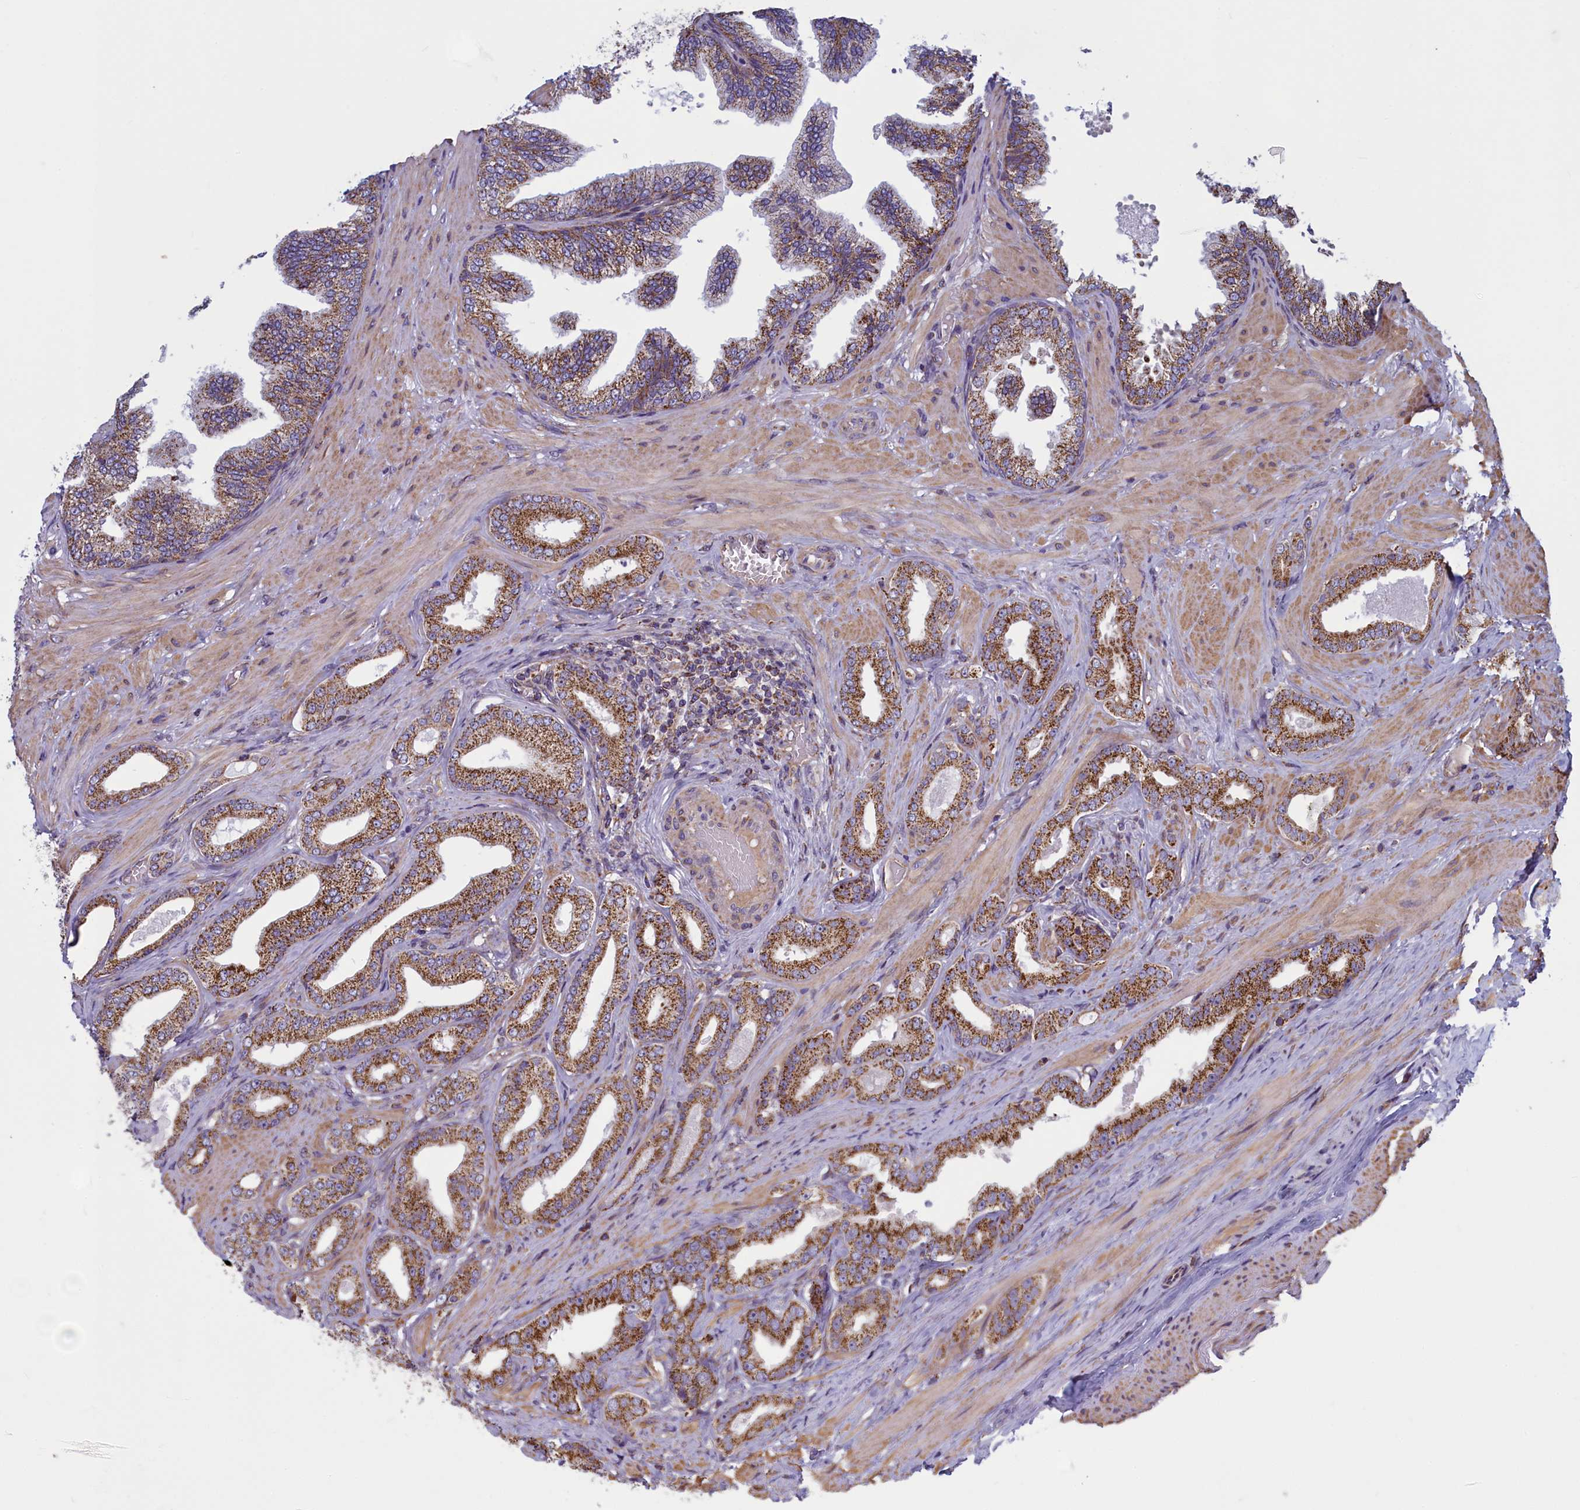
{"staining": {"intensity": "moderate", "quantity": ">75%", "location": "cytoplasmic/membranous"}, "tissue": "prostate cancer", "cell_type": "Tumor cells", "image_type": "cancer", "snomed": [{"axis": "morphology", "description": "Adenocarcinoma, Low grade"}, {"axis": "topography", "description": "Prostate"}], "caption": "Prostate cancer (adenocarcinoma (low-grade)) stained with a brown dye demonstrates moderate cytoplasmic/membranous positive positivity in approximately >75% of tumor cells.", "gene": "IFT122", "patient": {"sex": "male", "age": 63}}